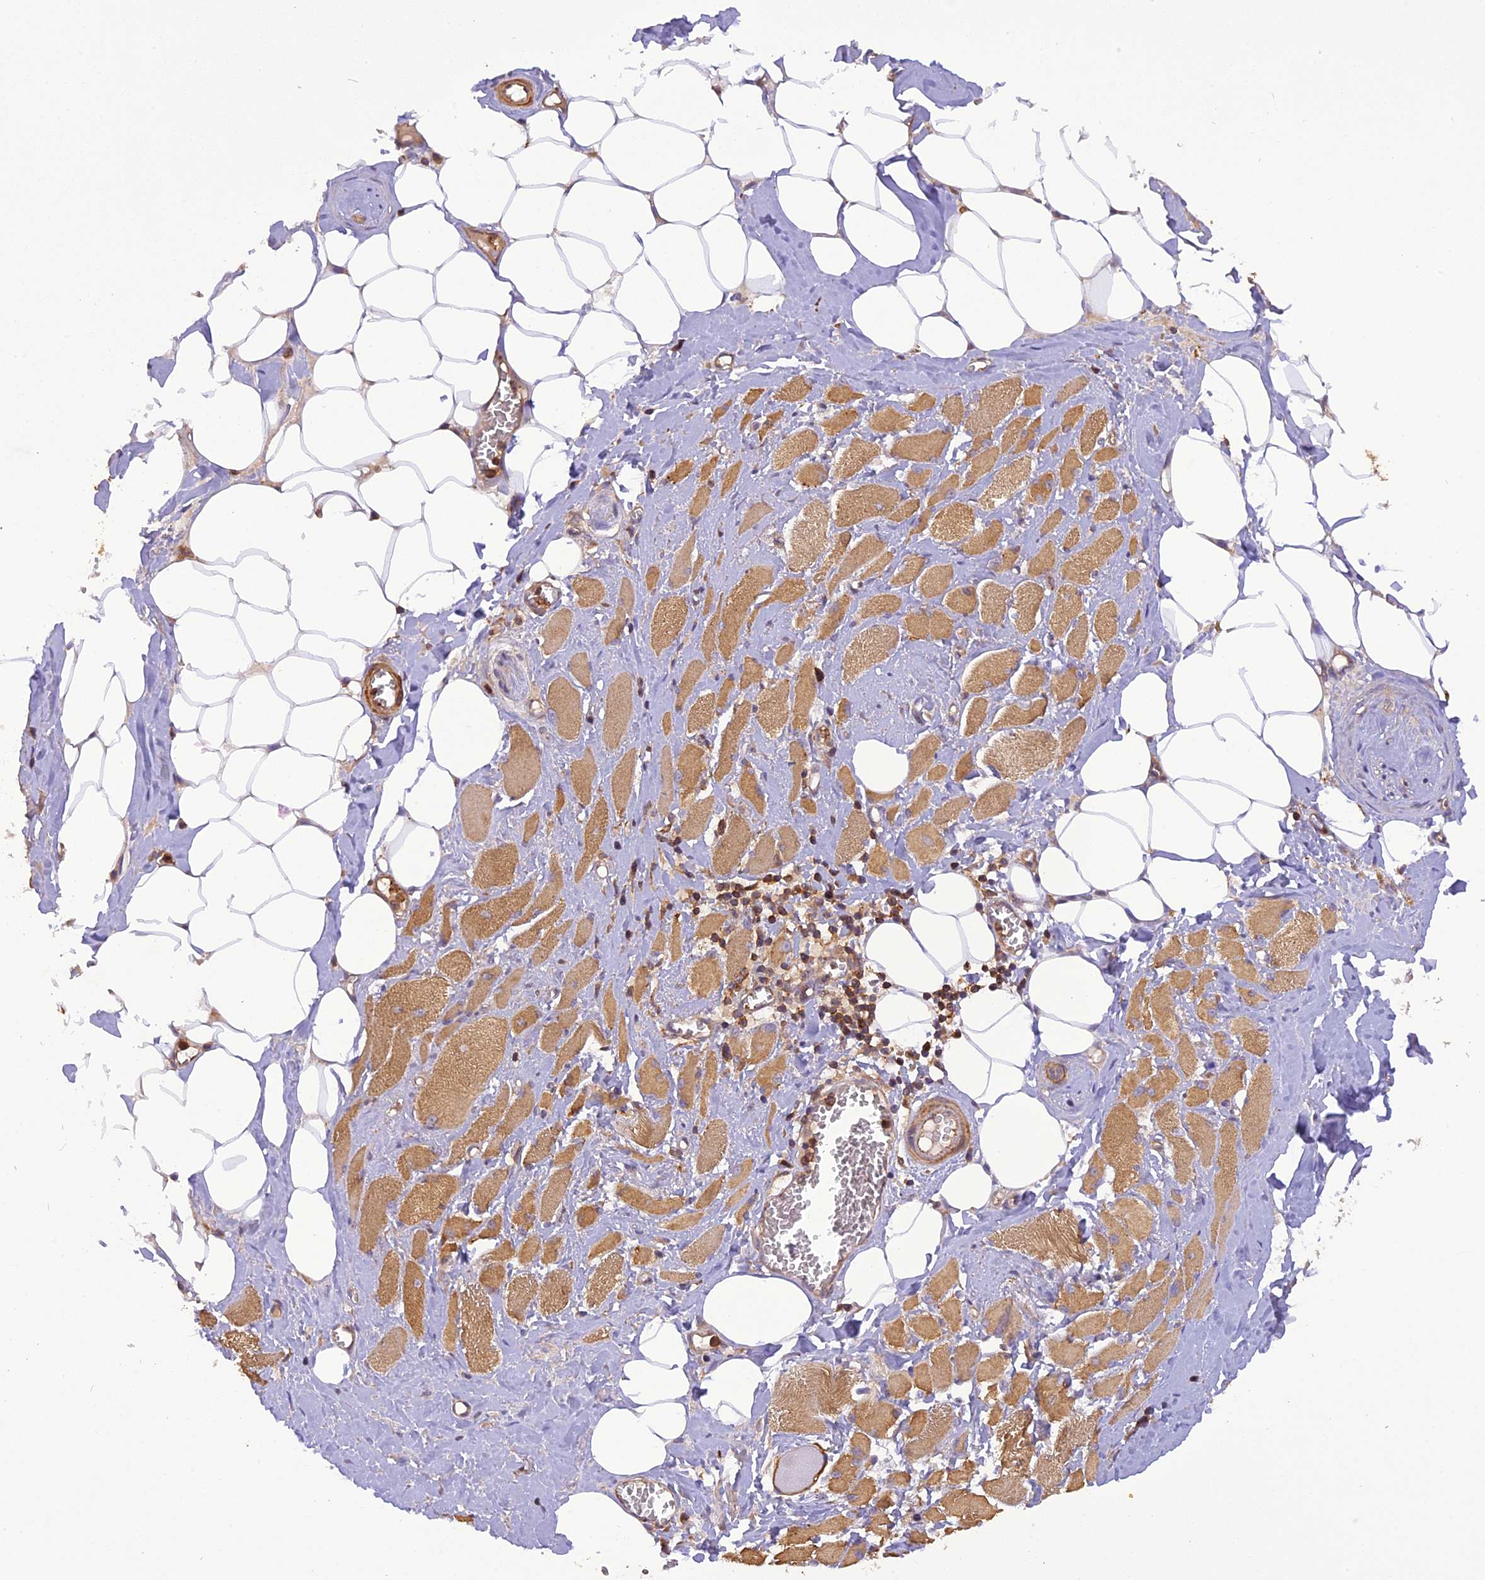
{"staining": {"intensity": "moderate", "quantity": ">75%", "location": "cytoplasmic/membranous"}, "tissue": "skeletal muscle", "cell_type": "Myocytes", "image_type": "normal", "snomed": [{"axis": "morphology", "description": "Normal tissue, NOS"}, {"axis": "morphology", "description": "Basal cell carcinoma"}, {"axis": "topography", "description": "Skeletal muscle"}], "caption": "Protein positivity by IHC exhibits moderate cytoplasmic/membranous positivity in approximately >75% of myocytes in unremarkable skeletal muscle.", "gene": "STOML1", "patient": {"sex": "female", "age": 64}}